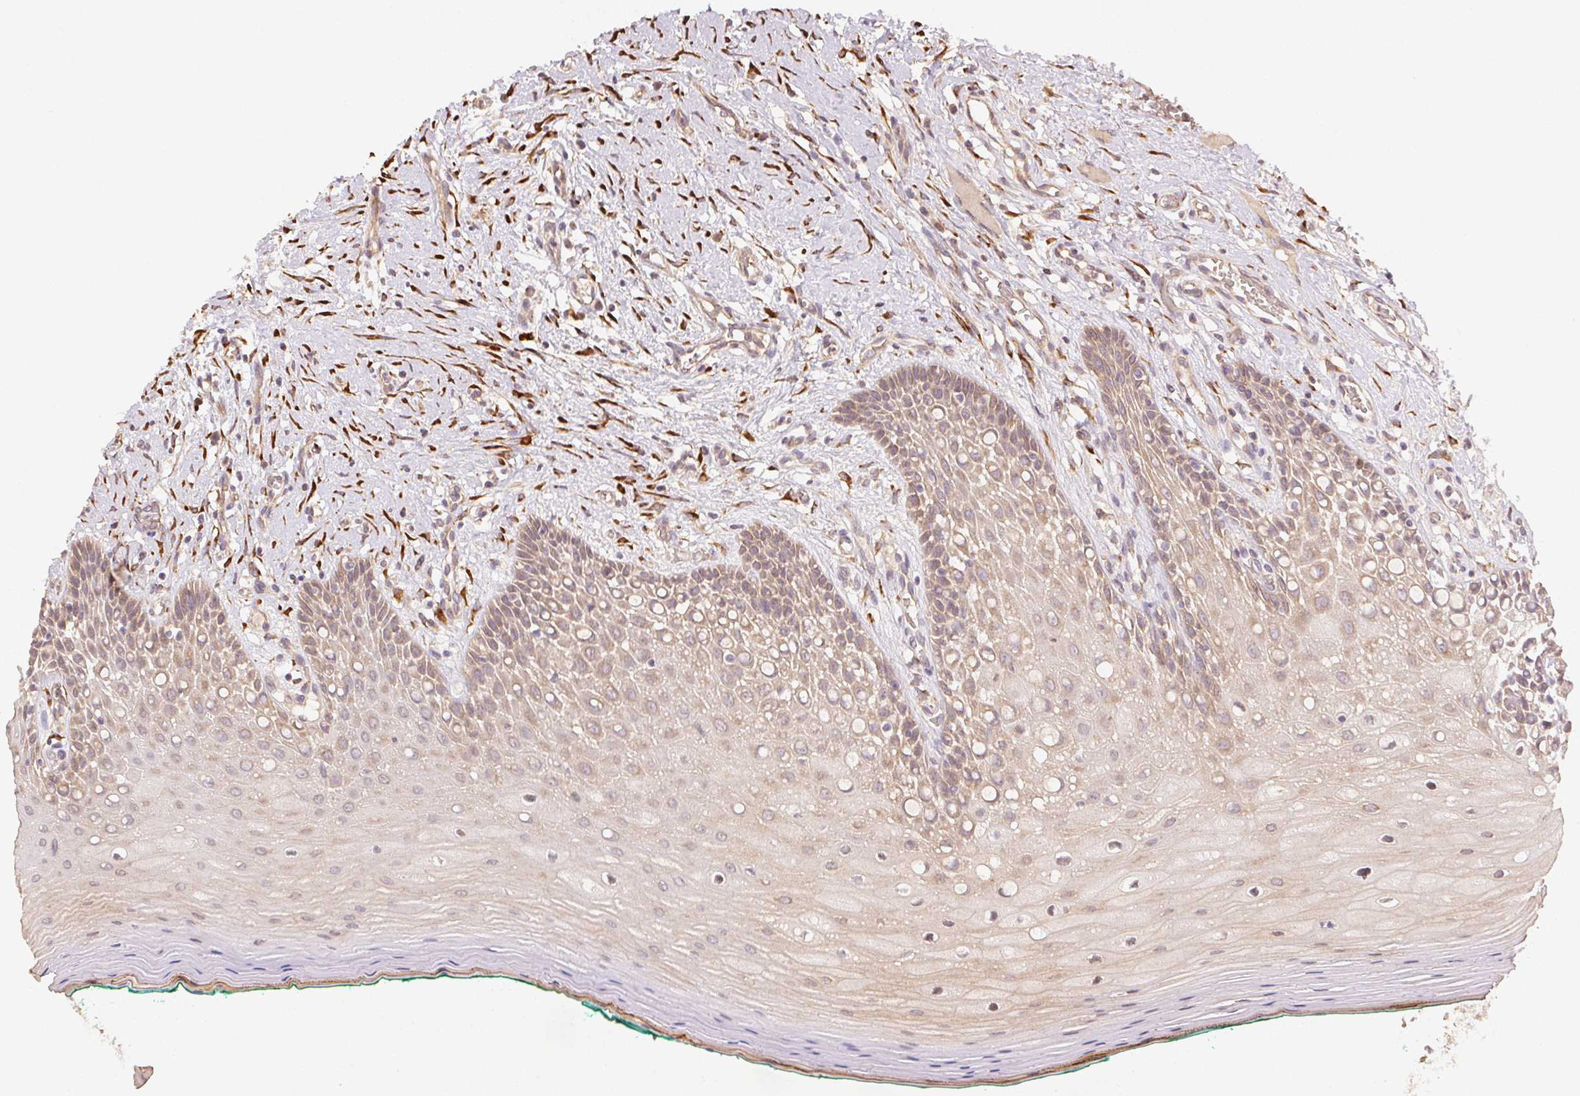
{"staining": {"intensity": "weak", "quantity": ">75%", "location": "cytoplasmic/membranous"}, "tissue": "oral mucosa", "cell_type": "Squamous epithelial cells", "image_type": "normal", "snomed": [{"axis": "morphology", "description": "Normal tissue, NOS"}, {"axis": "topography", "description": "Oral tissue"}], "caption": "IHC (DAB (3,3'-diaminobenzidine)) staining of benign oral mucosa shows weak cytoplasmic/membranous protein positivity in approximately >75% of squamous epithelial cells. Using DAB (3,3'-diaminobenzidine) (brown) and hematoxylin (blue) stains, captured at high magnification using brightfield microscopy.", "gene": "KLHL15", "patient": {"sex": "female", "age": 83}}